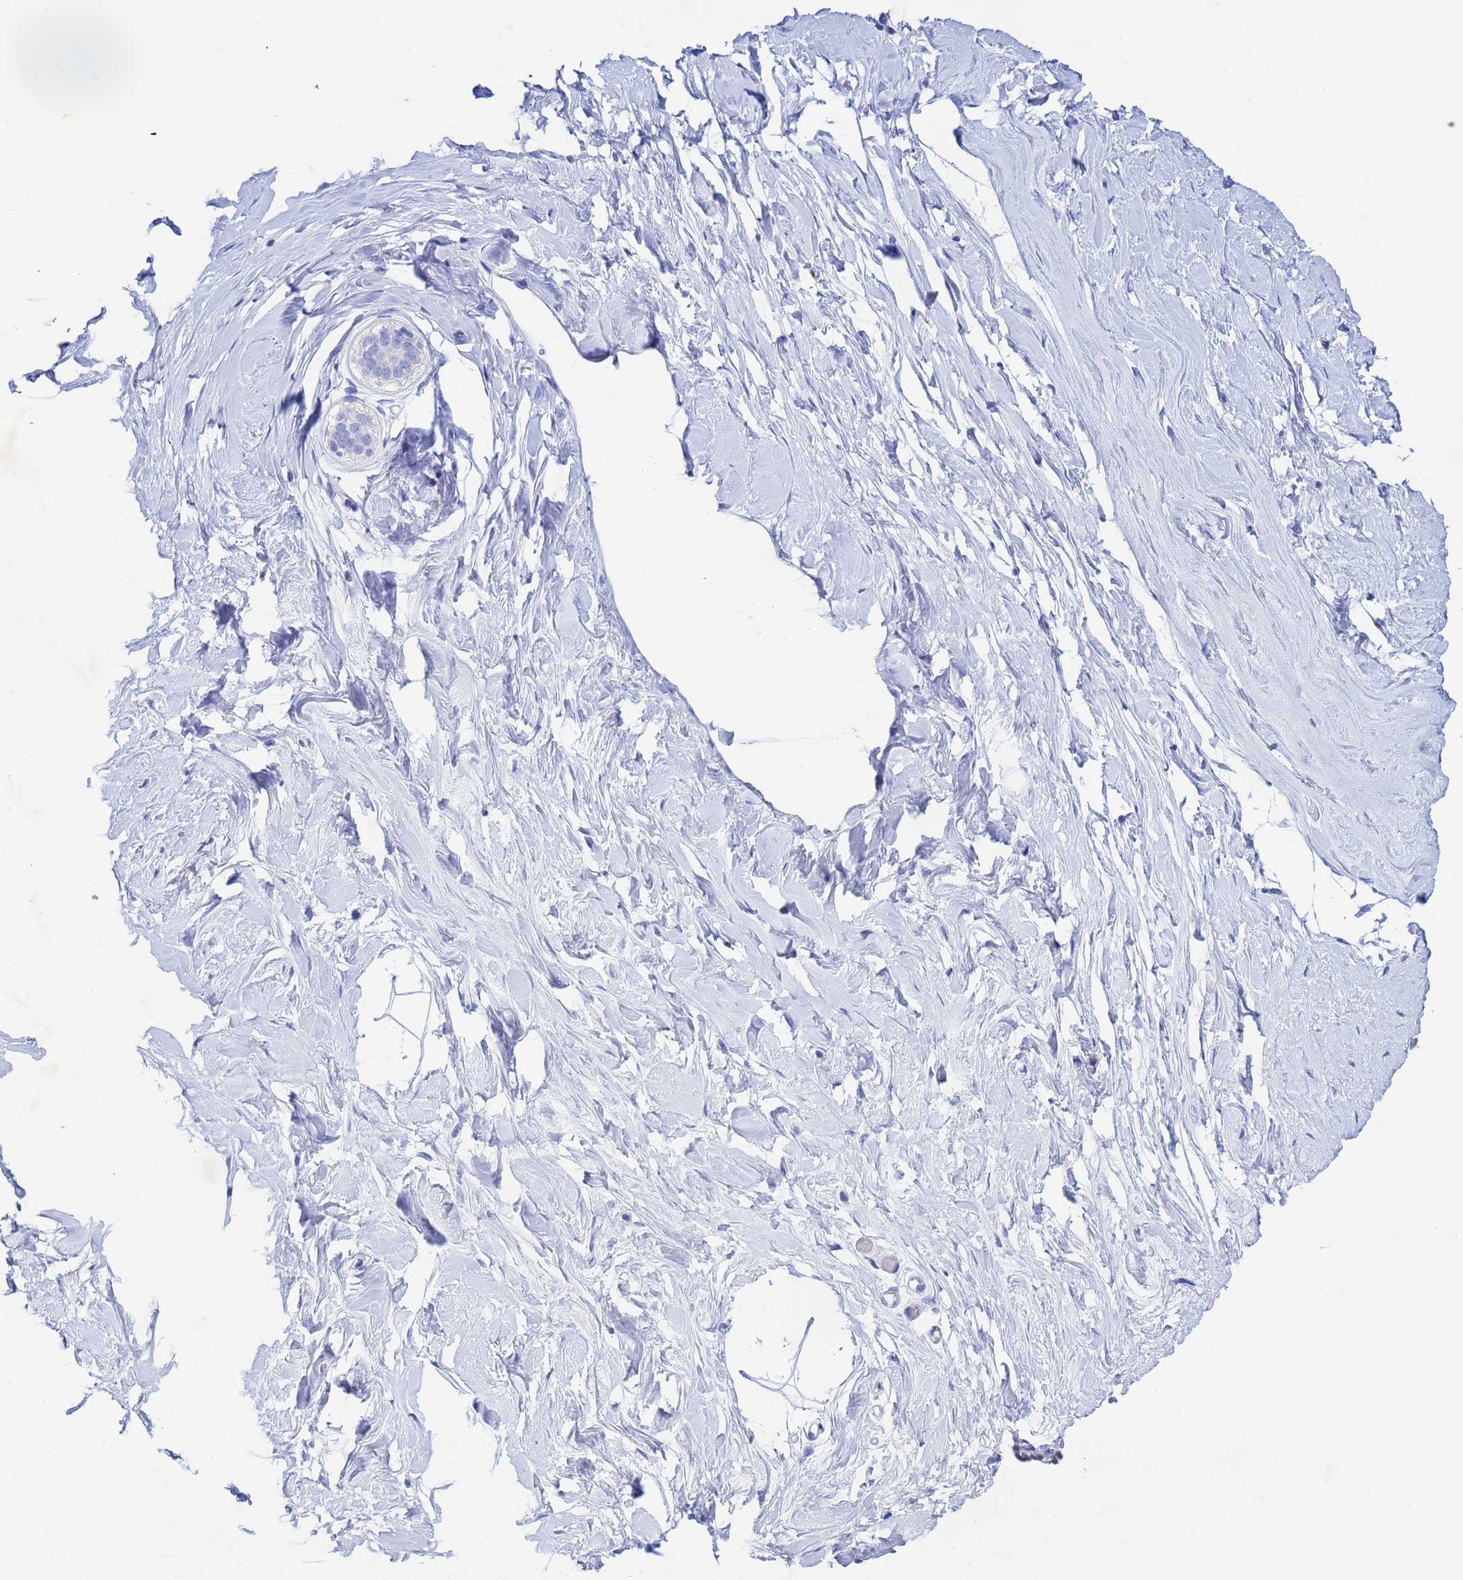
{"staining": {"intensity": "negative", "quantity": "none", "location": "none"}, "tissue": "breast", "cell_type": "Adipocytes", "image_type": "normal", "snomed": [{"axis": "morphology", "description": "Normal tissue, NOS"}, {"axis": "topography", "description": "Breast"}], "caption": "High power microscopy micrograph of an immunohistochemistry (IHC) photomicrograph of benign breast, revealing no significant positivity in adipocytes. (Stains: DAB (3,3'-diaminobenzidine) IHC with hematoxylin counter stain, Microscopy: brightfield microscopy at high magnification).", "gene": "CSTB", "patient": {"sex": "female", "age": 45}}